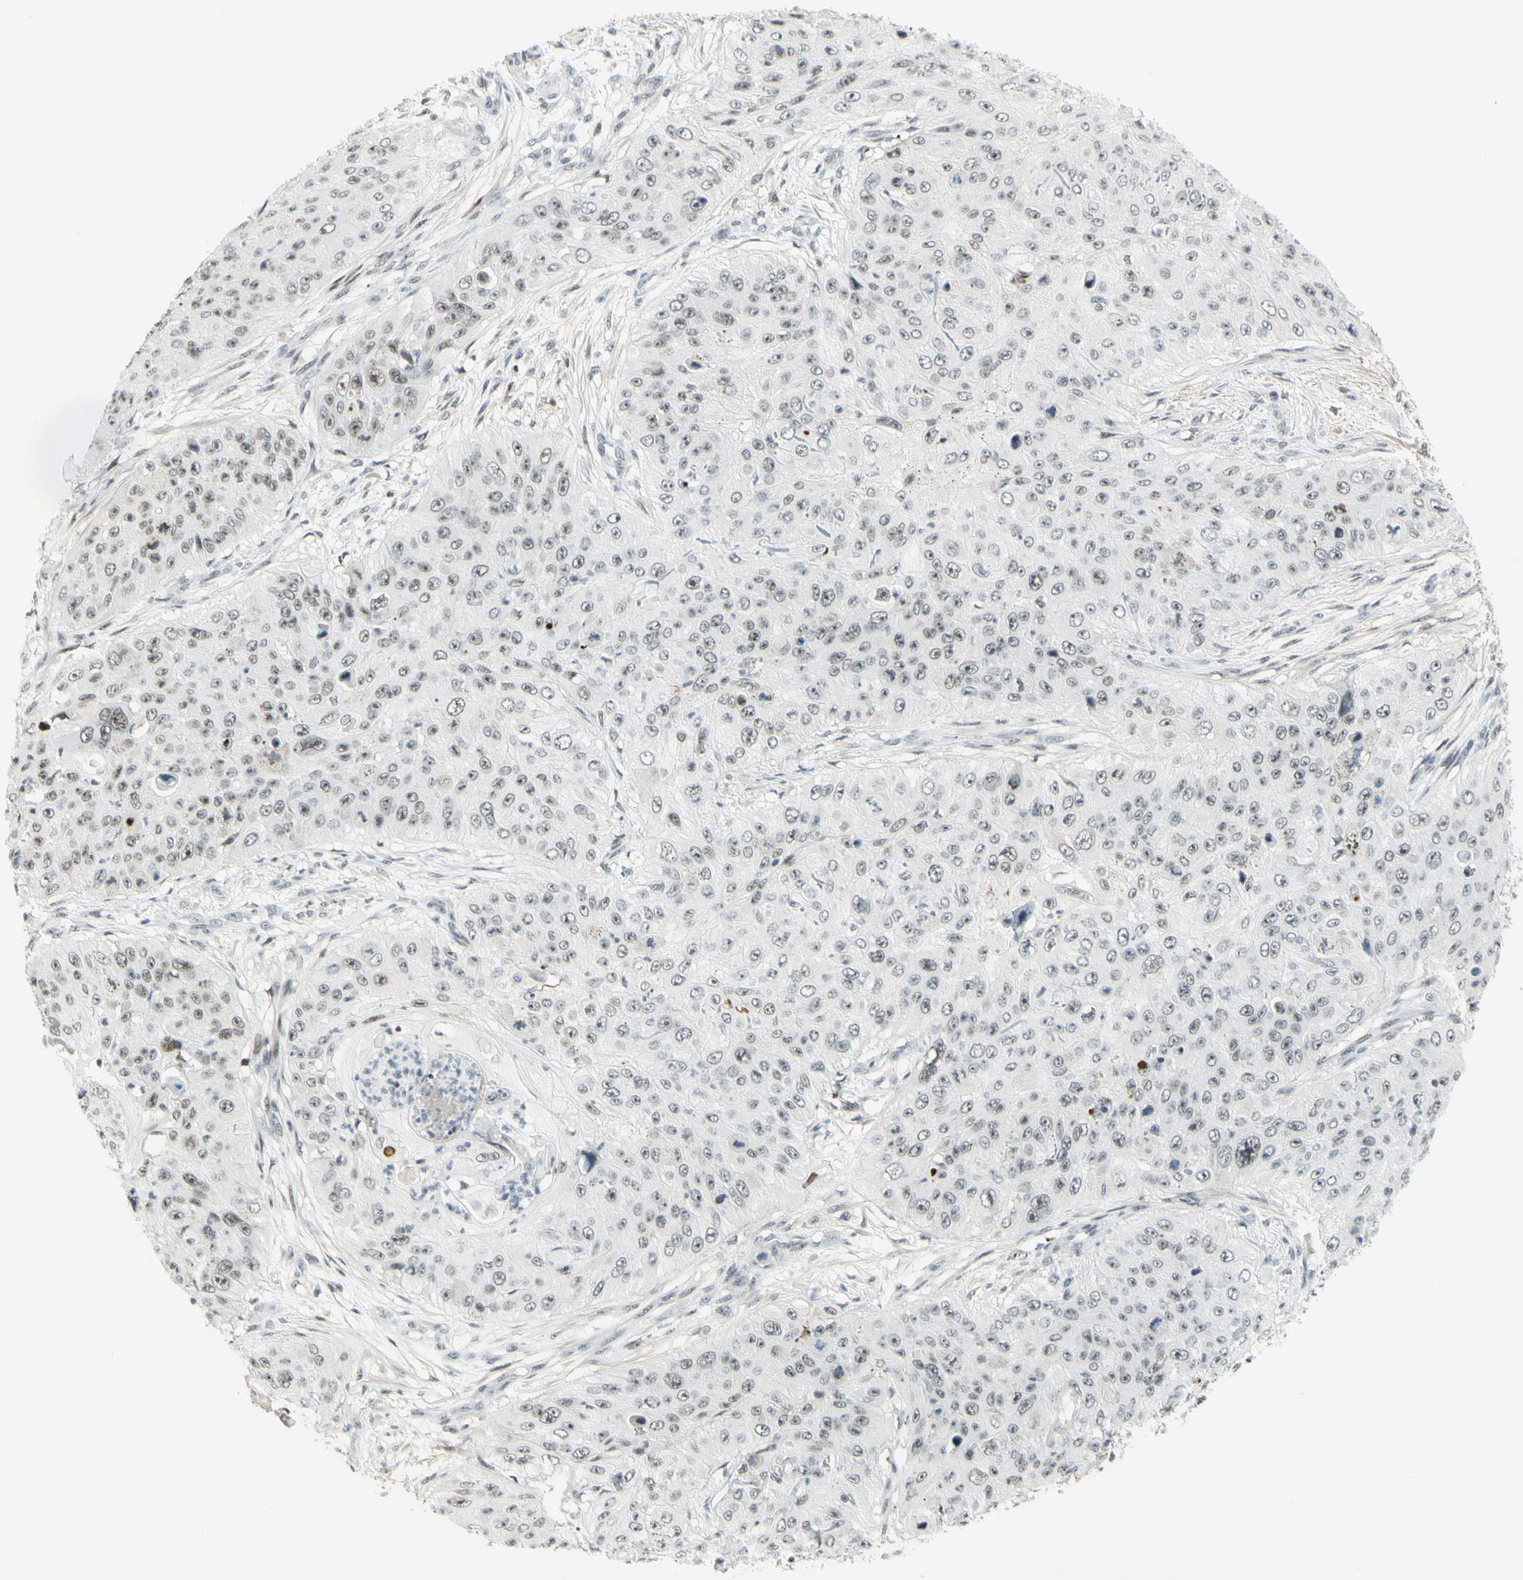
{"staining": {"intensity": "moderate", "quantity": ">75%", "location": "nuclear"}, "tissue": "skin cancer", "cell_type": "Tumor cells", "image_type": "cancer", "snomed": [{"axis": "morphology", "description": "Squamous cell carcinoma, NOS"}, {"axis": "topography", "description": "Skin"}], "caption": "This micrograph exhibits immunohistochemistry (IHC) staining of skin cancer, with medium moderate nuclear expression in approximately >75% of tumor cells.", "gene": "IRF1", "patient": {"sex": "female", "age": 80}}